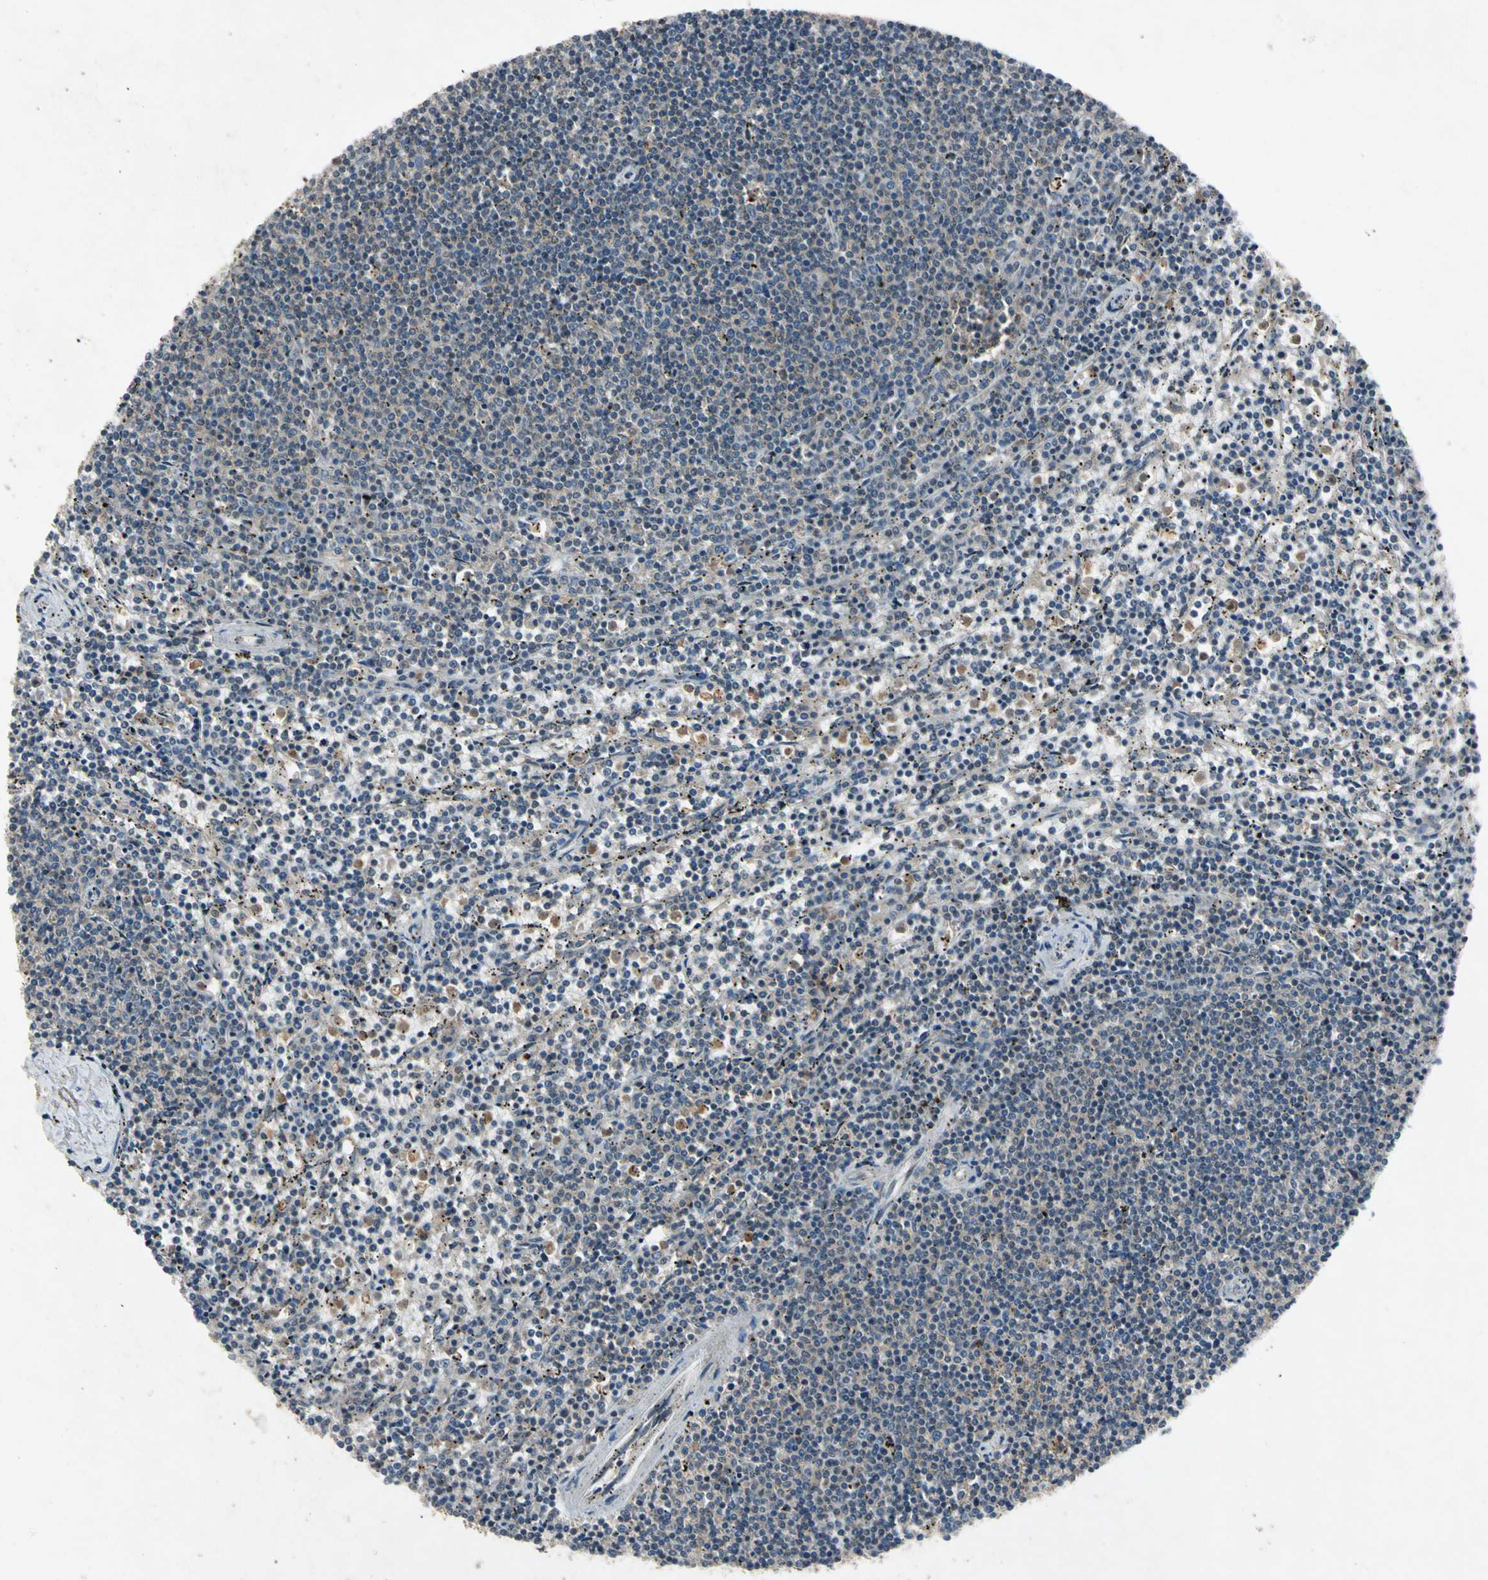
{"staining": {"intensity": "weak", "quantity": "<25%", "location": "cytoplasmic/membranous"}, "tissue": "lymphoma", "cell_type": "Tumor cells", "image_type": "cancer", "snomed": [{"axis": "morphology", "description": "Malignant lymphoma, non-Hodgkin's type, Low grade"}, {"axis": "topography", "description": "Spleen"}], "caption": "Tumor cells show no significant protein positivity in malignant lymphoma, non-Hodgkin's type (low-grade).", "gene": "GPLD1", "patient": {"sex": "female", "age": 50}}